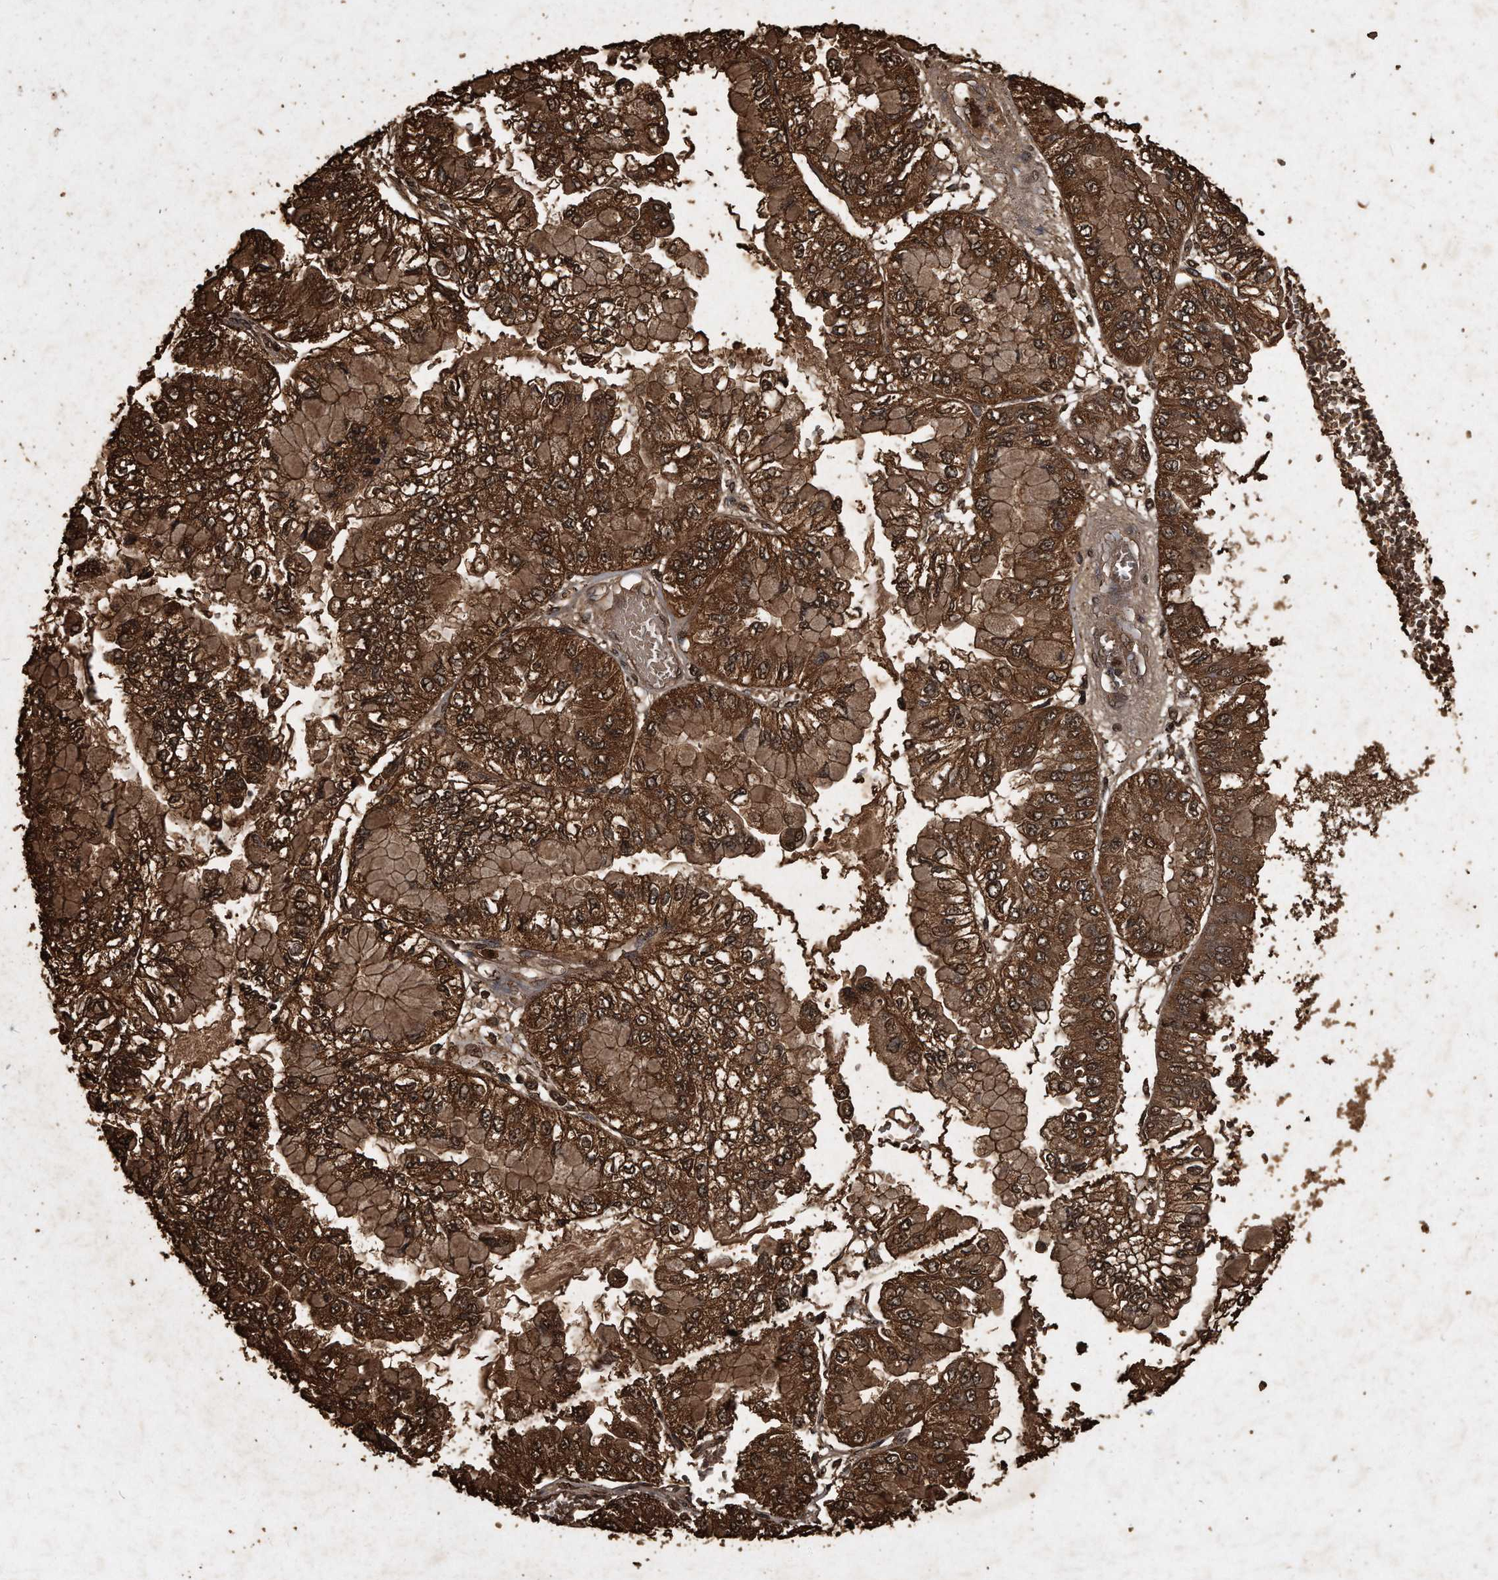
{"staining": {"intensity": "strong", "quantity": ">75%", "location": "cytoplasmic/membranous,nuclear"}, "tissue": "liver cancer", "cell_type": "Tumor cells", "image_type": "cancer", "snomed": [{"axis": "morphology", "description": "Cholangiocarcinoma"}, {"axis": "topography", "description": "Liver"}], "caption": "Immunohistochemistry staining of cholangiocarcinoma (liver), which reveals high levels of strong cytoplasmic/membranous and nuclear staining in about >75% of tumor cells indicating strong cytoplasmic/membranous and nuclear protein staining. The staining was performed using DAB (brown) for protein detection and nuclei were counterstained in hematoxylin (blue).", "gene": "CFLAR", "patient": {"sex": "female", "age": 79}}